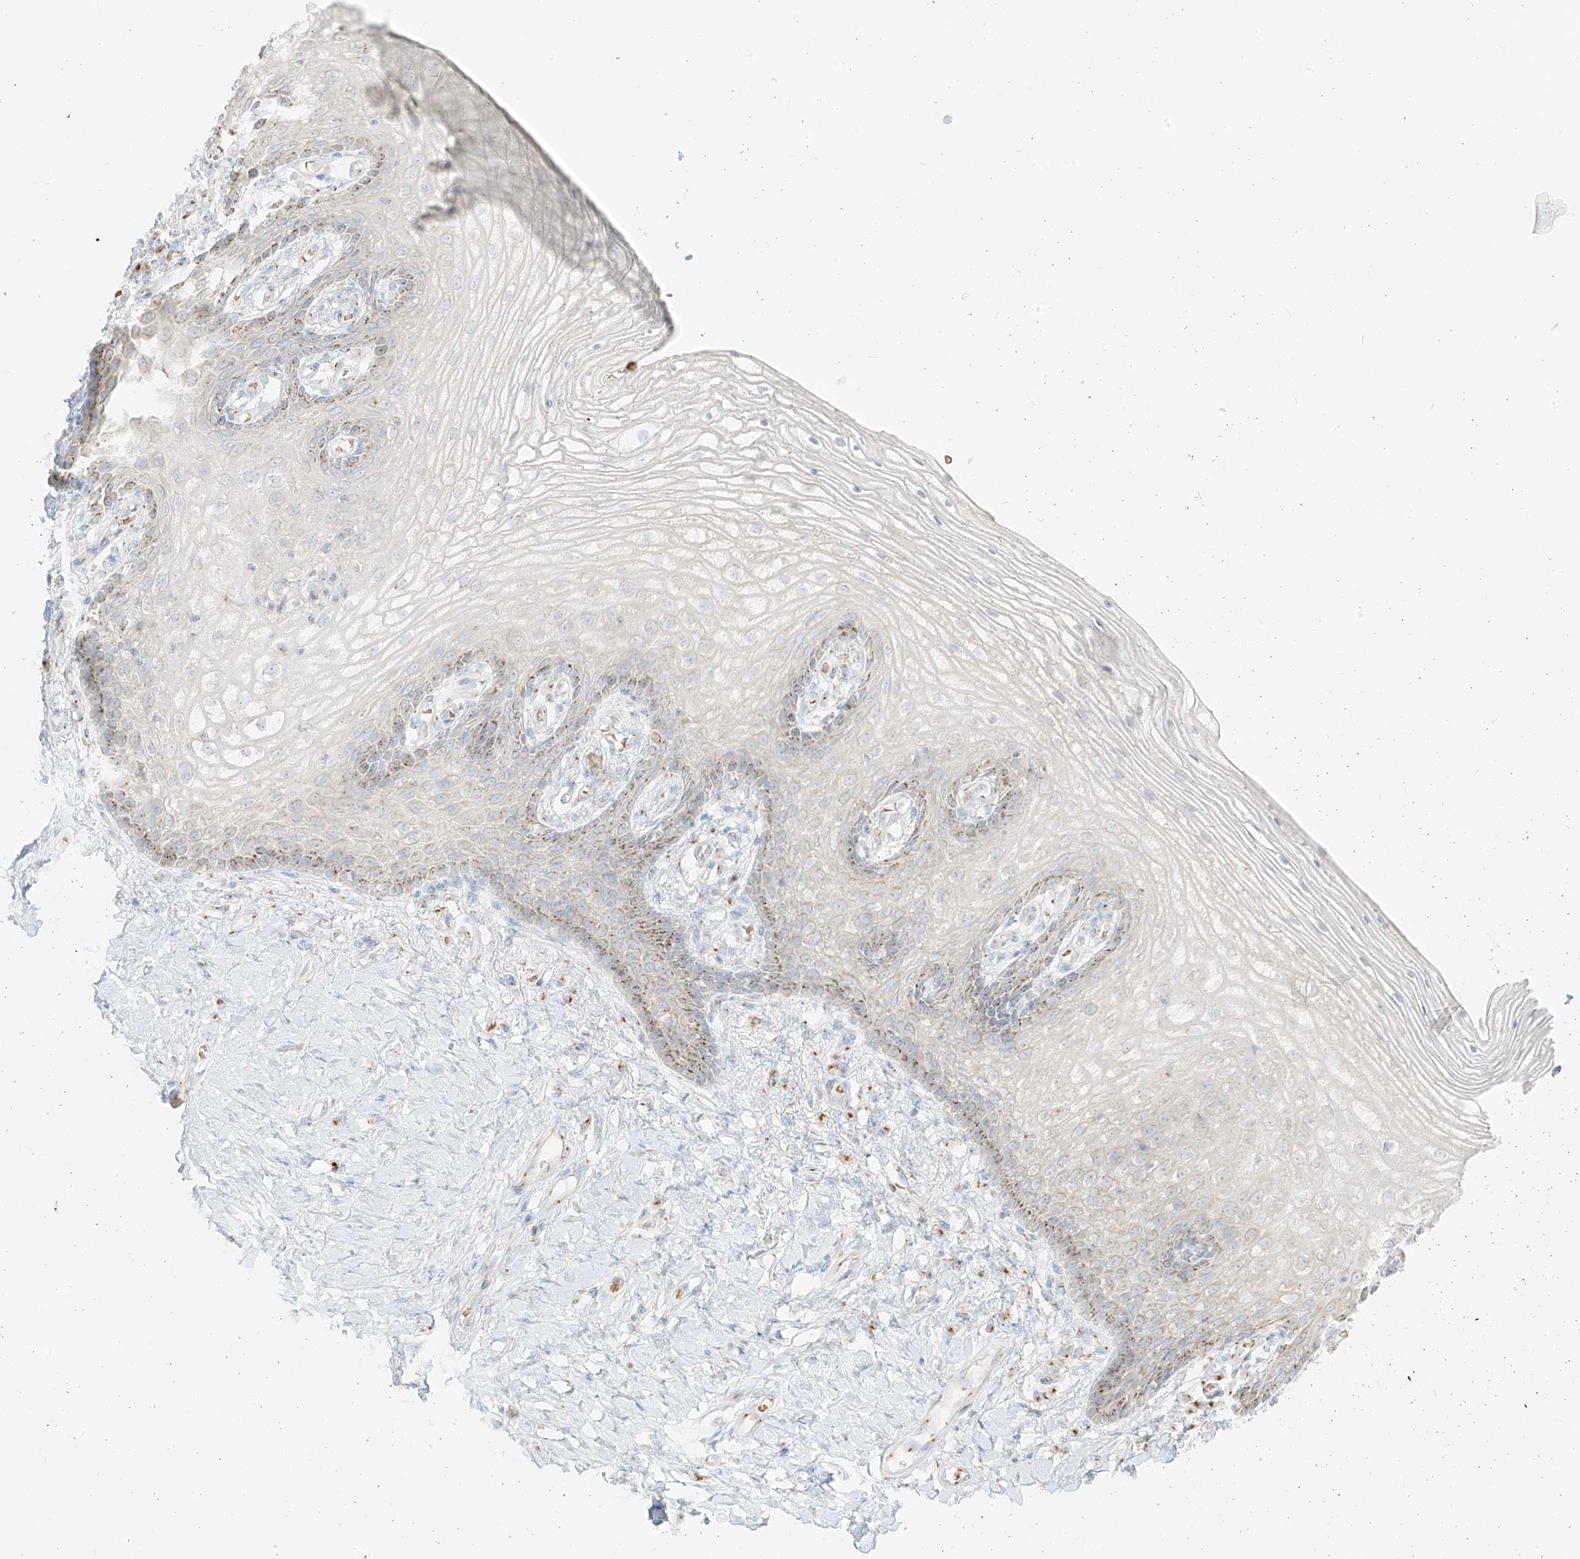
{"staining": {"intensity": "moderate", "quantity": "25%-75%", "location": "cytoplasmic/membranous"}, "tissue": "vagina", "cell_type": "Squamous epithelial cells", "image_type": "normal", "snomed": [{"axis": "morphology", "description": "Normal tissue, NOS"}, {"axis": "topography", "description": "Vagina"}], "caption": "This micrograph shows IHC staining of normal human vagina, with medium moderate cytoplasmic/membranous expression in about 25%-75% of squamous epithelial cells.", "gene": "TMEM87B", "patient": {"sex": "female", "age": 60}}